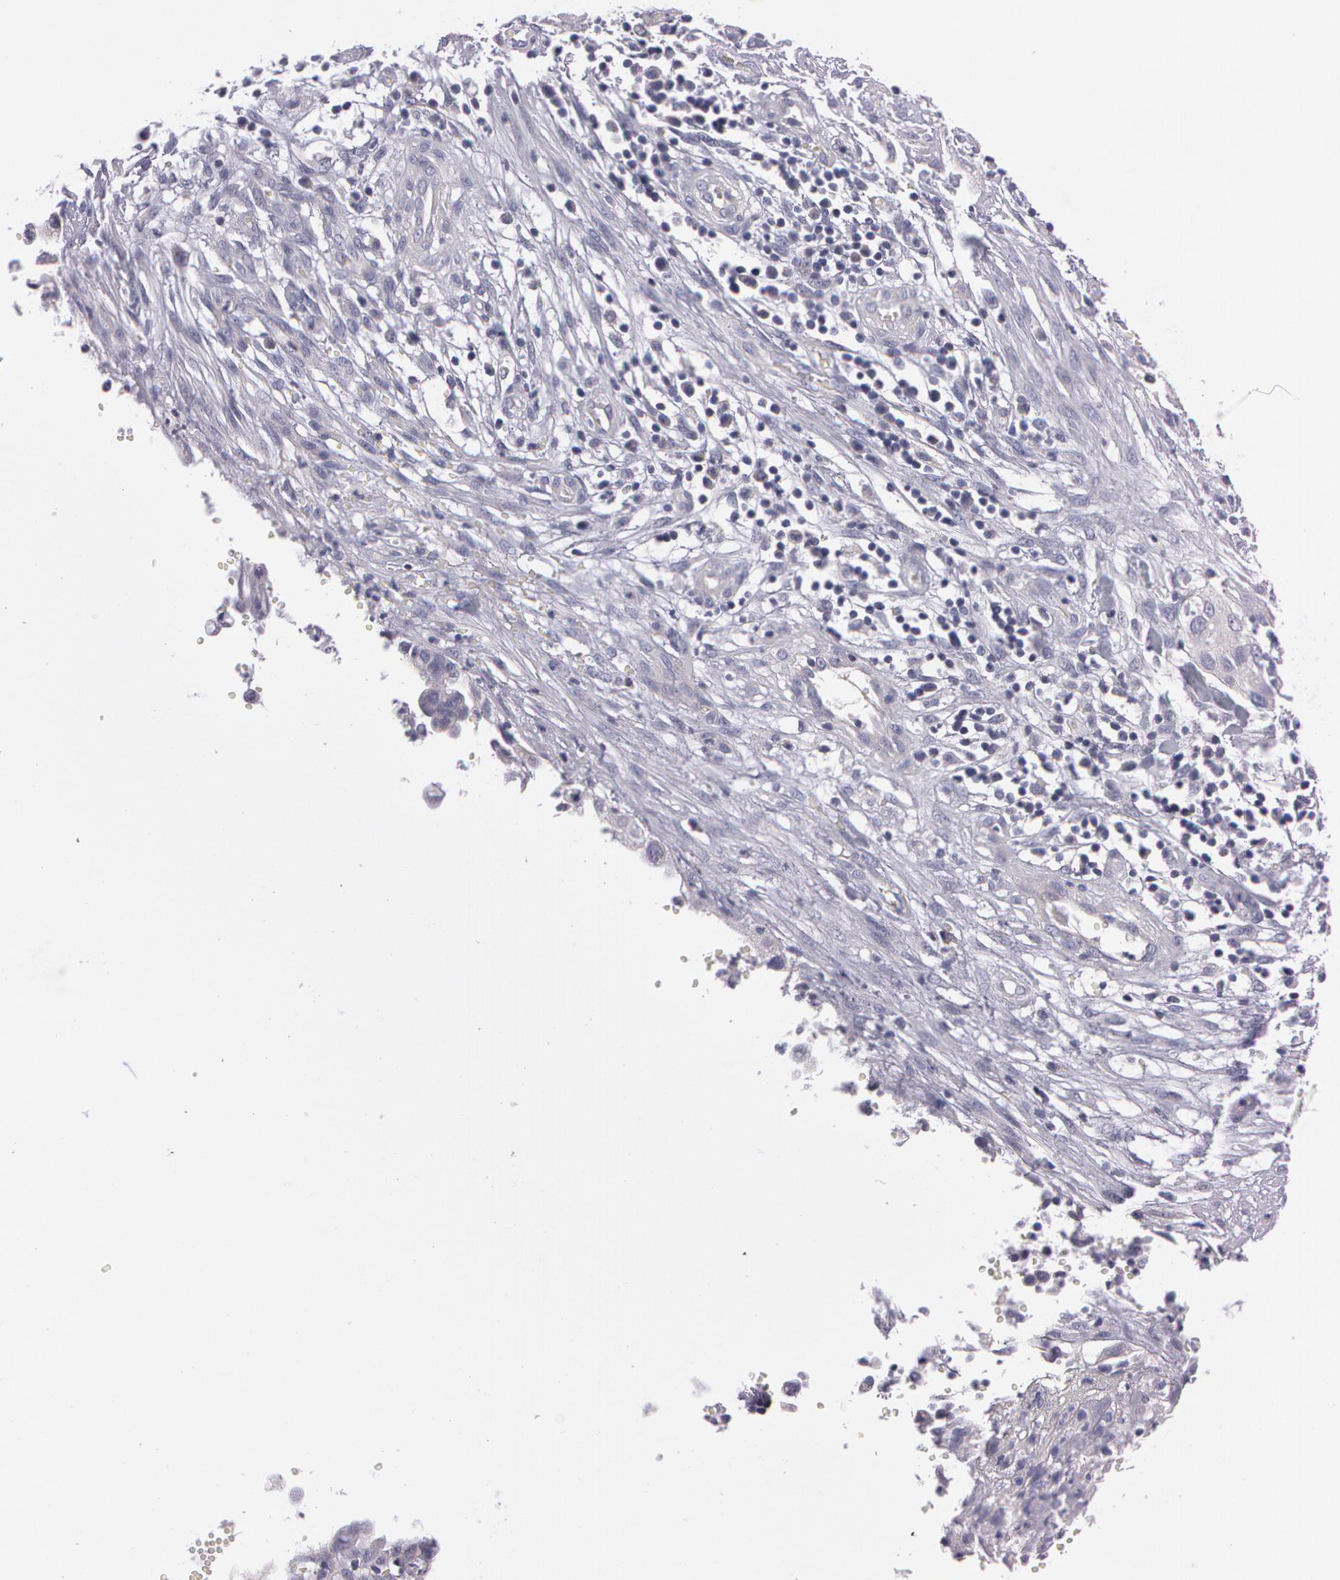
{"staining": {"intensity": "negative", "quantity": "none", "location": "none"}, "tissue": "cervical cancer", "cell_type": "Tumor cells", "image_type": "cancer", "snomed": [{"axis": "morphology", "description": "Normal tissue, NOS"}, {"axis": "morphology", "description": "Squamous cell carcinoma, NOS"}, {"axis": "topography", "description": "Cervix"}], "caption": "Image shows no significant protein expression in tumor cells of squamous cell carcinoma (cervical).", "gene": "MXRA5", "patient": {"sex": "female", "age": 45}}